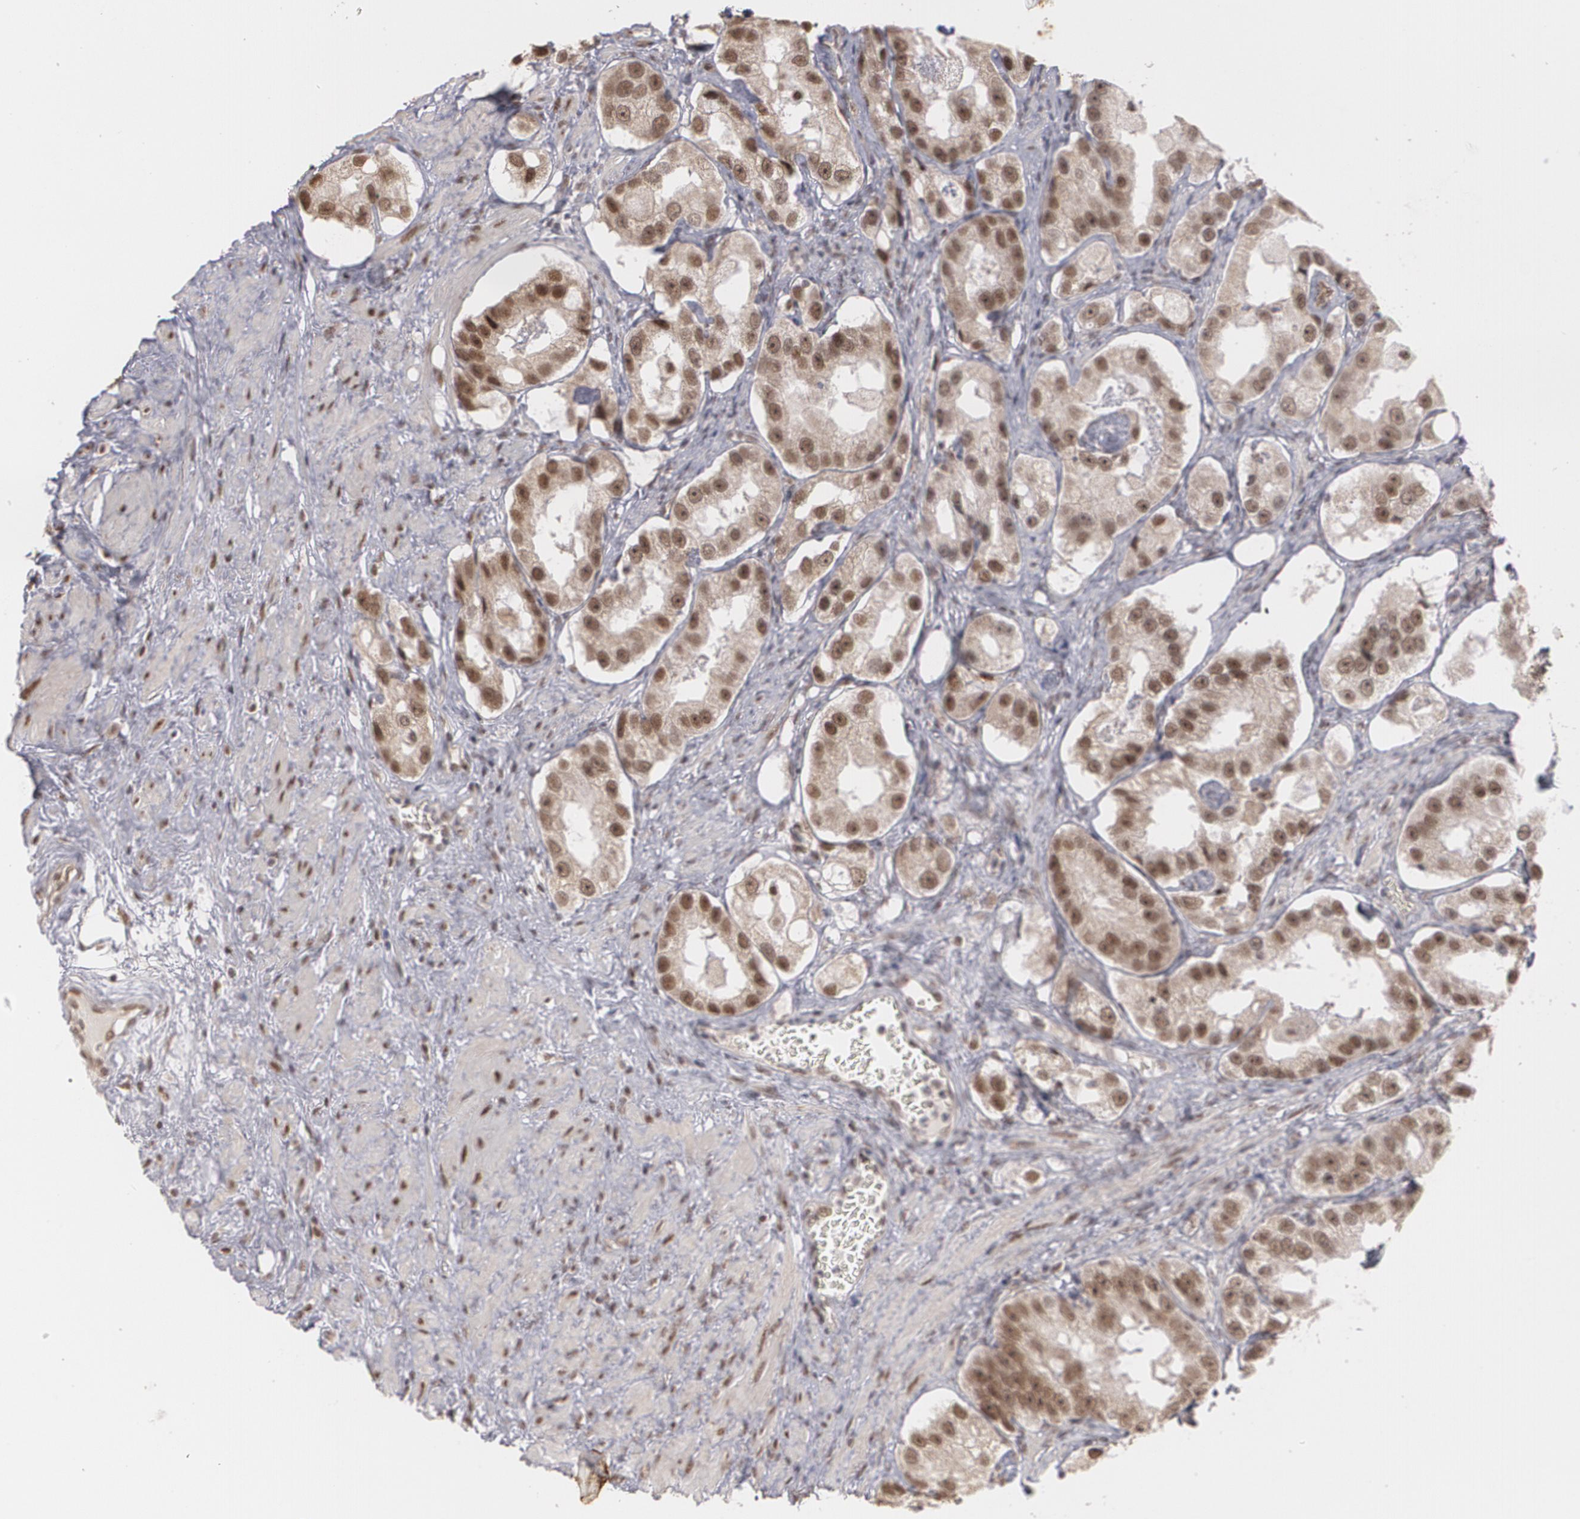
{"staining": {"intensity": "moderate", "quantity": ">75%", "location": "cytoplasmic/membranous,nuclear"}, "tissue": "prostate cancer", "cell_type": "Tumor cells", "image_type": "cancer", "snomed": [{"axis": "morphology", "description": "Adenocarcinoma, High grade"}, {"axis": "topography", "description": "Prostate"}], "caption": "A brown stain shows moderate cytoplasmic/membranous and nuclear staining of a protein in human prostate cancer tumor cells.", "gene": "ZNF75A", "patient": {"sex": "male", "age": 63}}